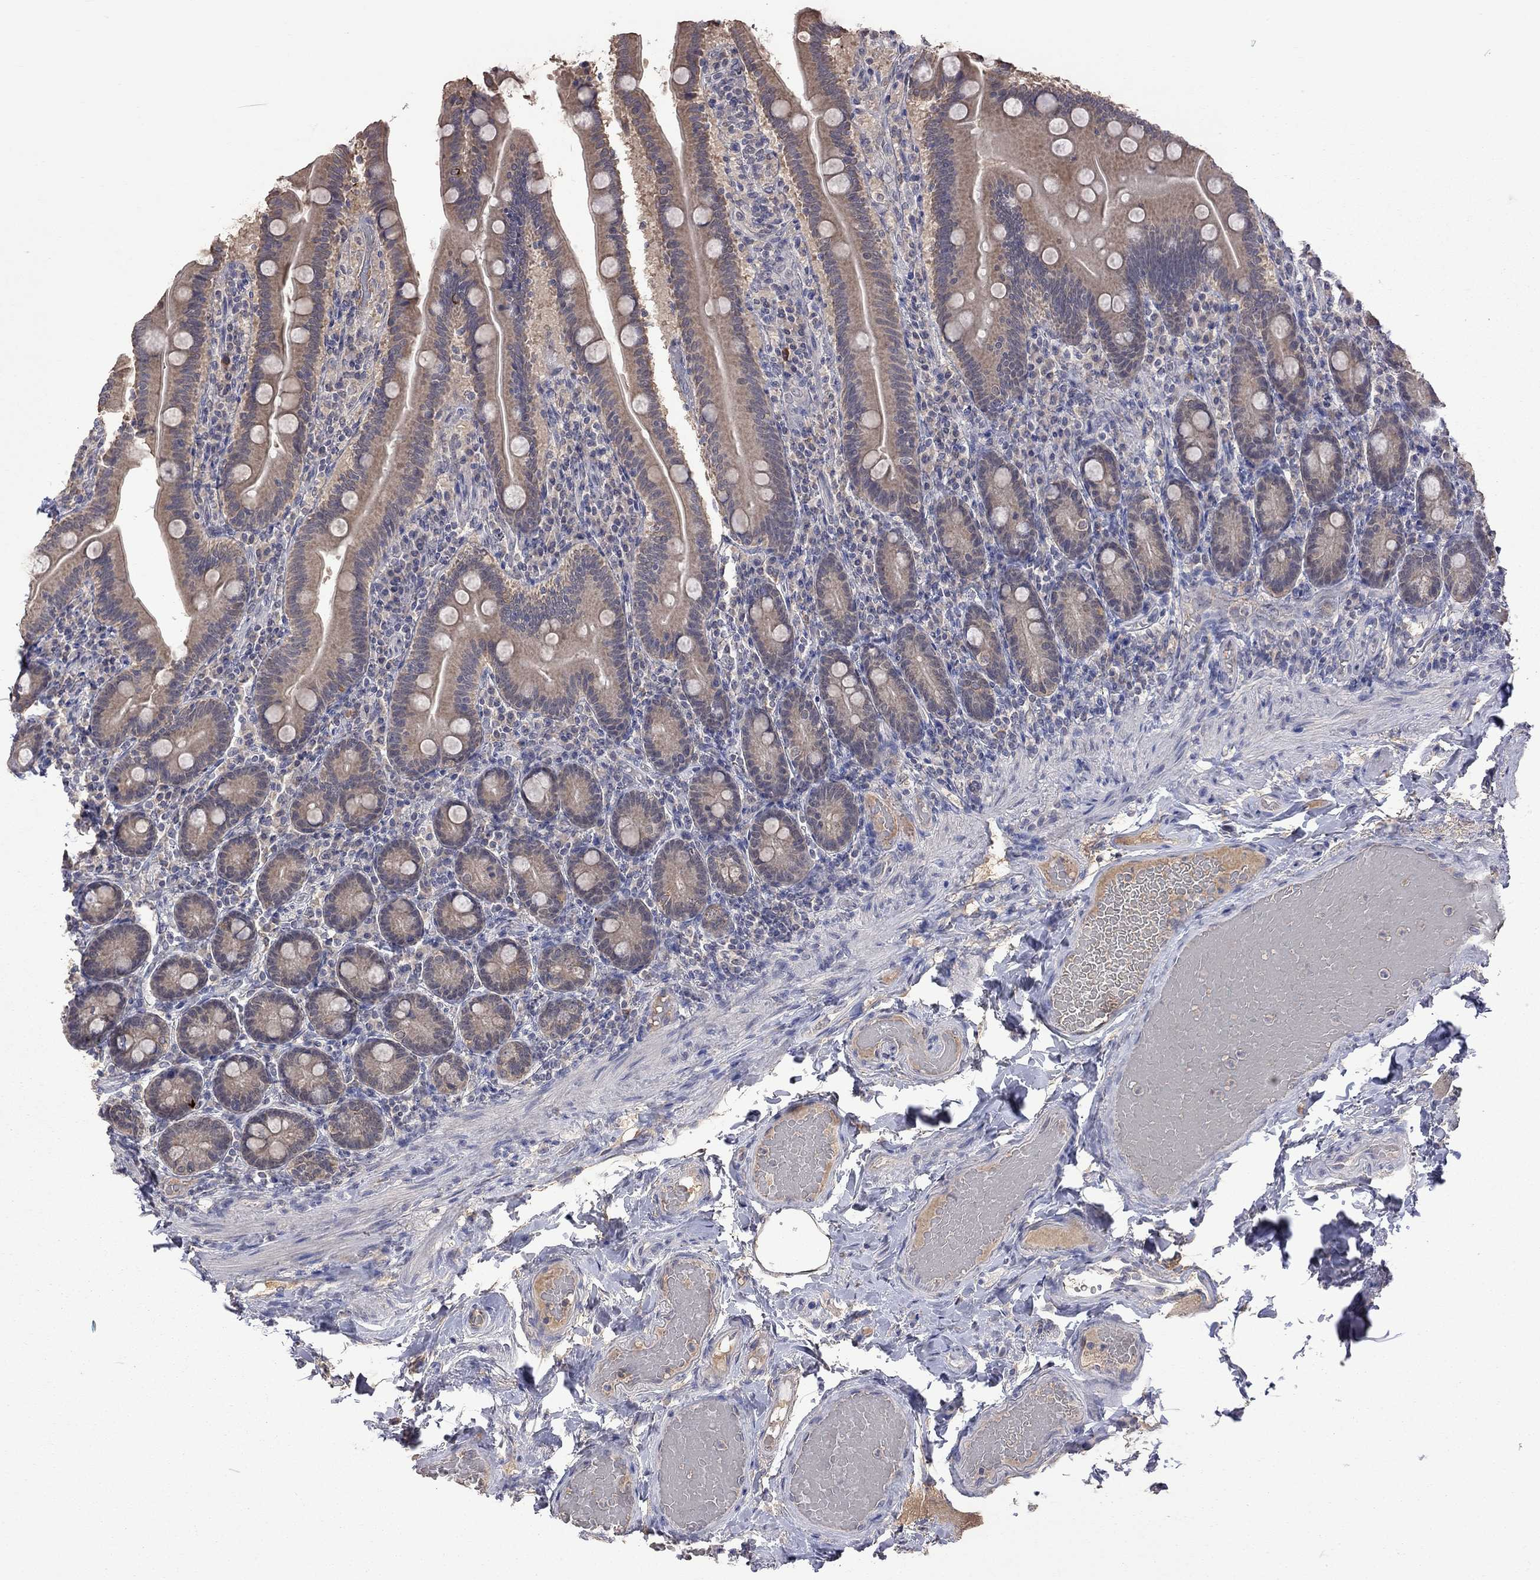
{"staining": {"intensity": "moderate", "quantity": ">75%", "location": "cytoplasmic/membranous"}, "tissue": "small intestine", "cell_type": "Glandular cells", "image_type": "normal", "snomed": [{"axis": "morphology", "description": "Normal tissue, NOS"}, {"axis": "topography", "description": "Small intestine"}], "caption": "This image demonstrates normal small intestine stained with immunohistochemistry (IHC) to label a protein in brown. The cytoplasmic/membranous of glandular cells show moderate positivity for the protein. Nuclei are counter-stained blue.", "gene": "HTR6", "patient": {"sex": "male", "age": 66}}